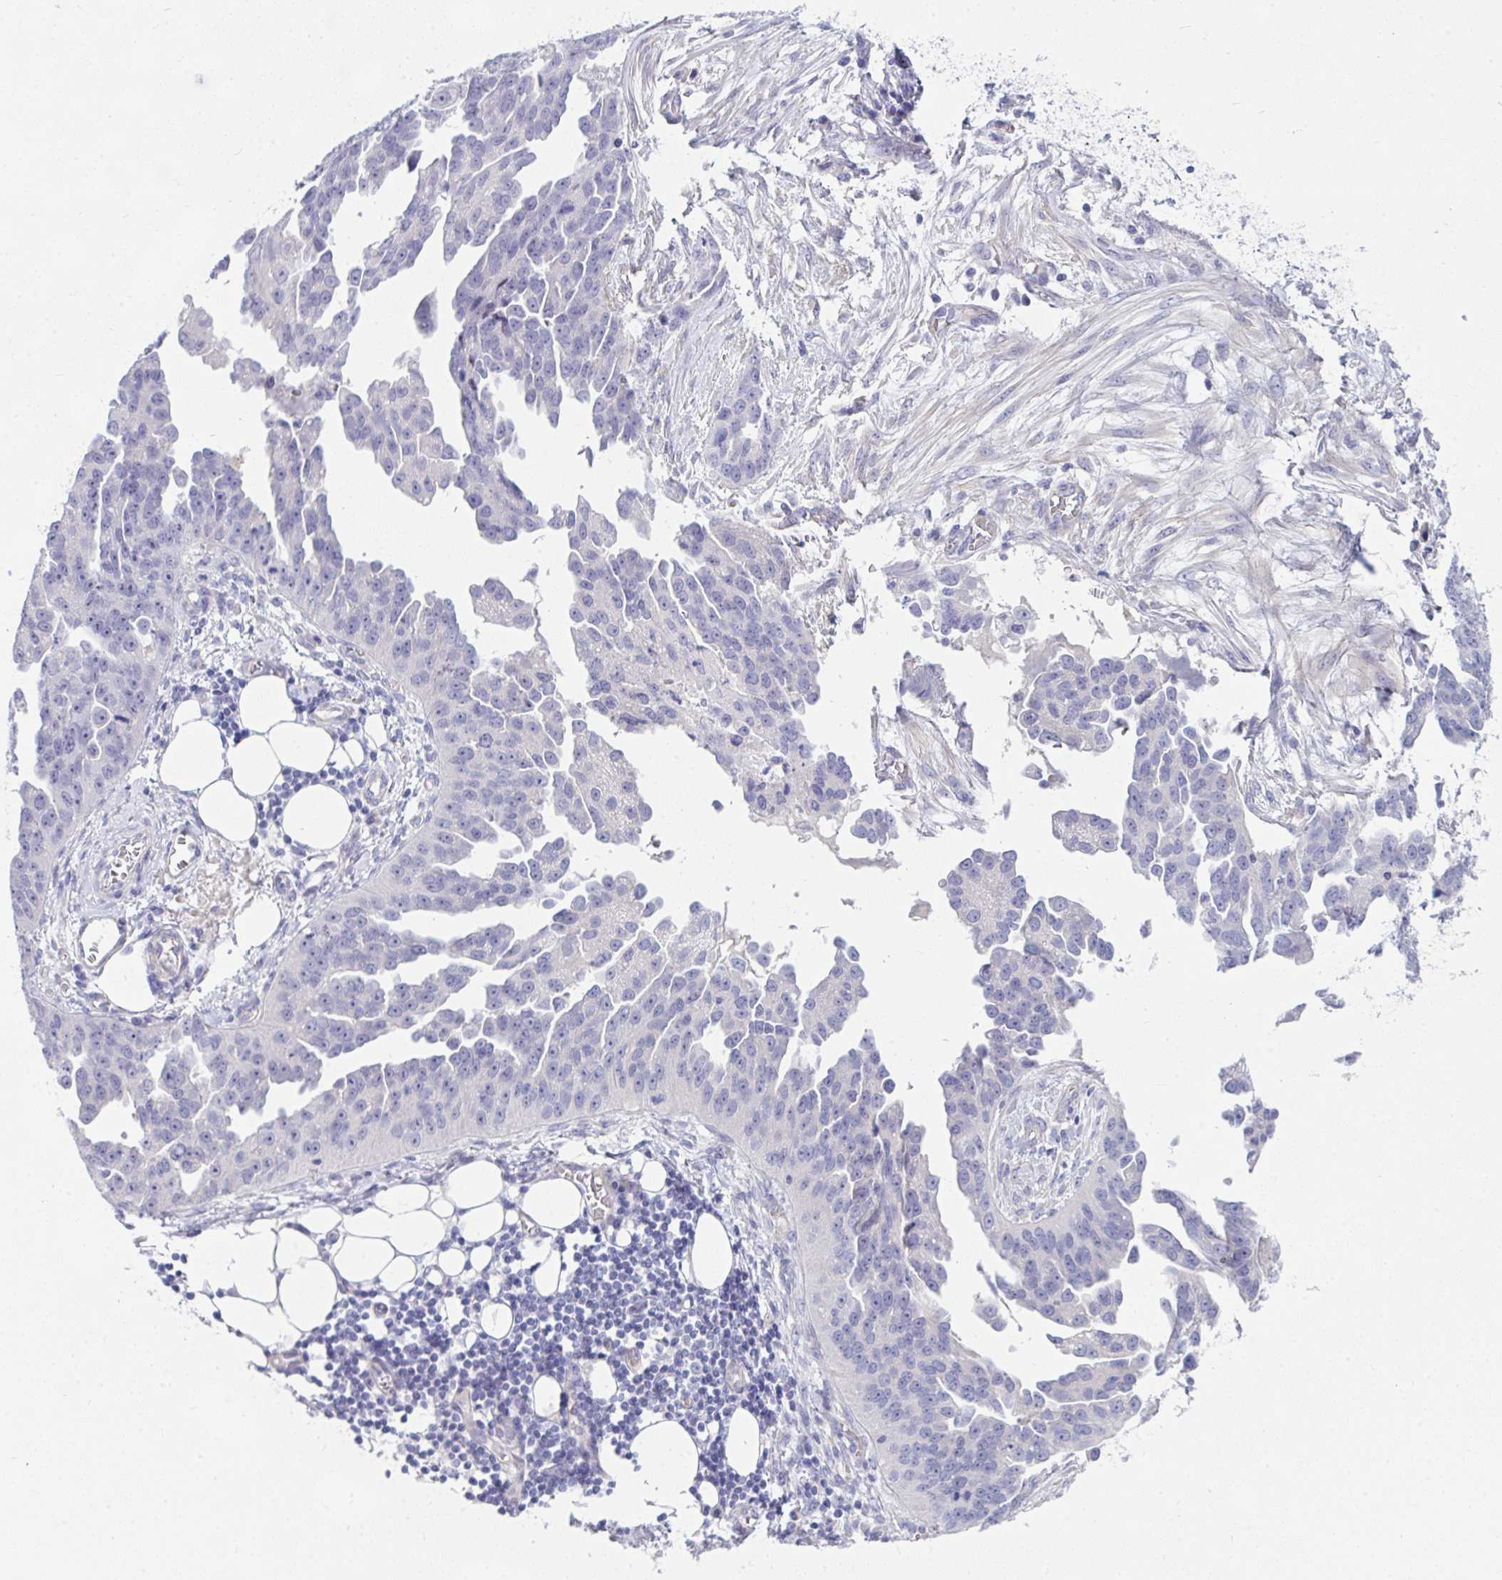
{"staining": {"intensity": "negative", "quantity": "none", "location": "none"}, "tissue": "ovarian cancer", "cell_type": "Tumor cells", "image_type": "cancer", "snomed": [{"axis": "morphology", "description": "Cystadenocarcinoma, serous, NOS"}, {"axis": "topography", "description": "Ovary"}], "caption": "Tumor cells are negative for protein expression in human ovarian cancer.", "gene": "LRRC36", "patient": {"sex": "female", "age": 75}}